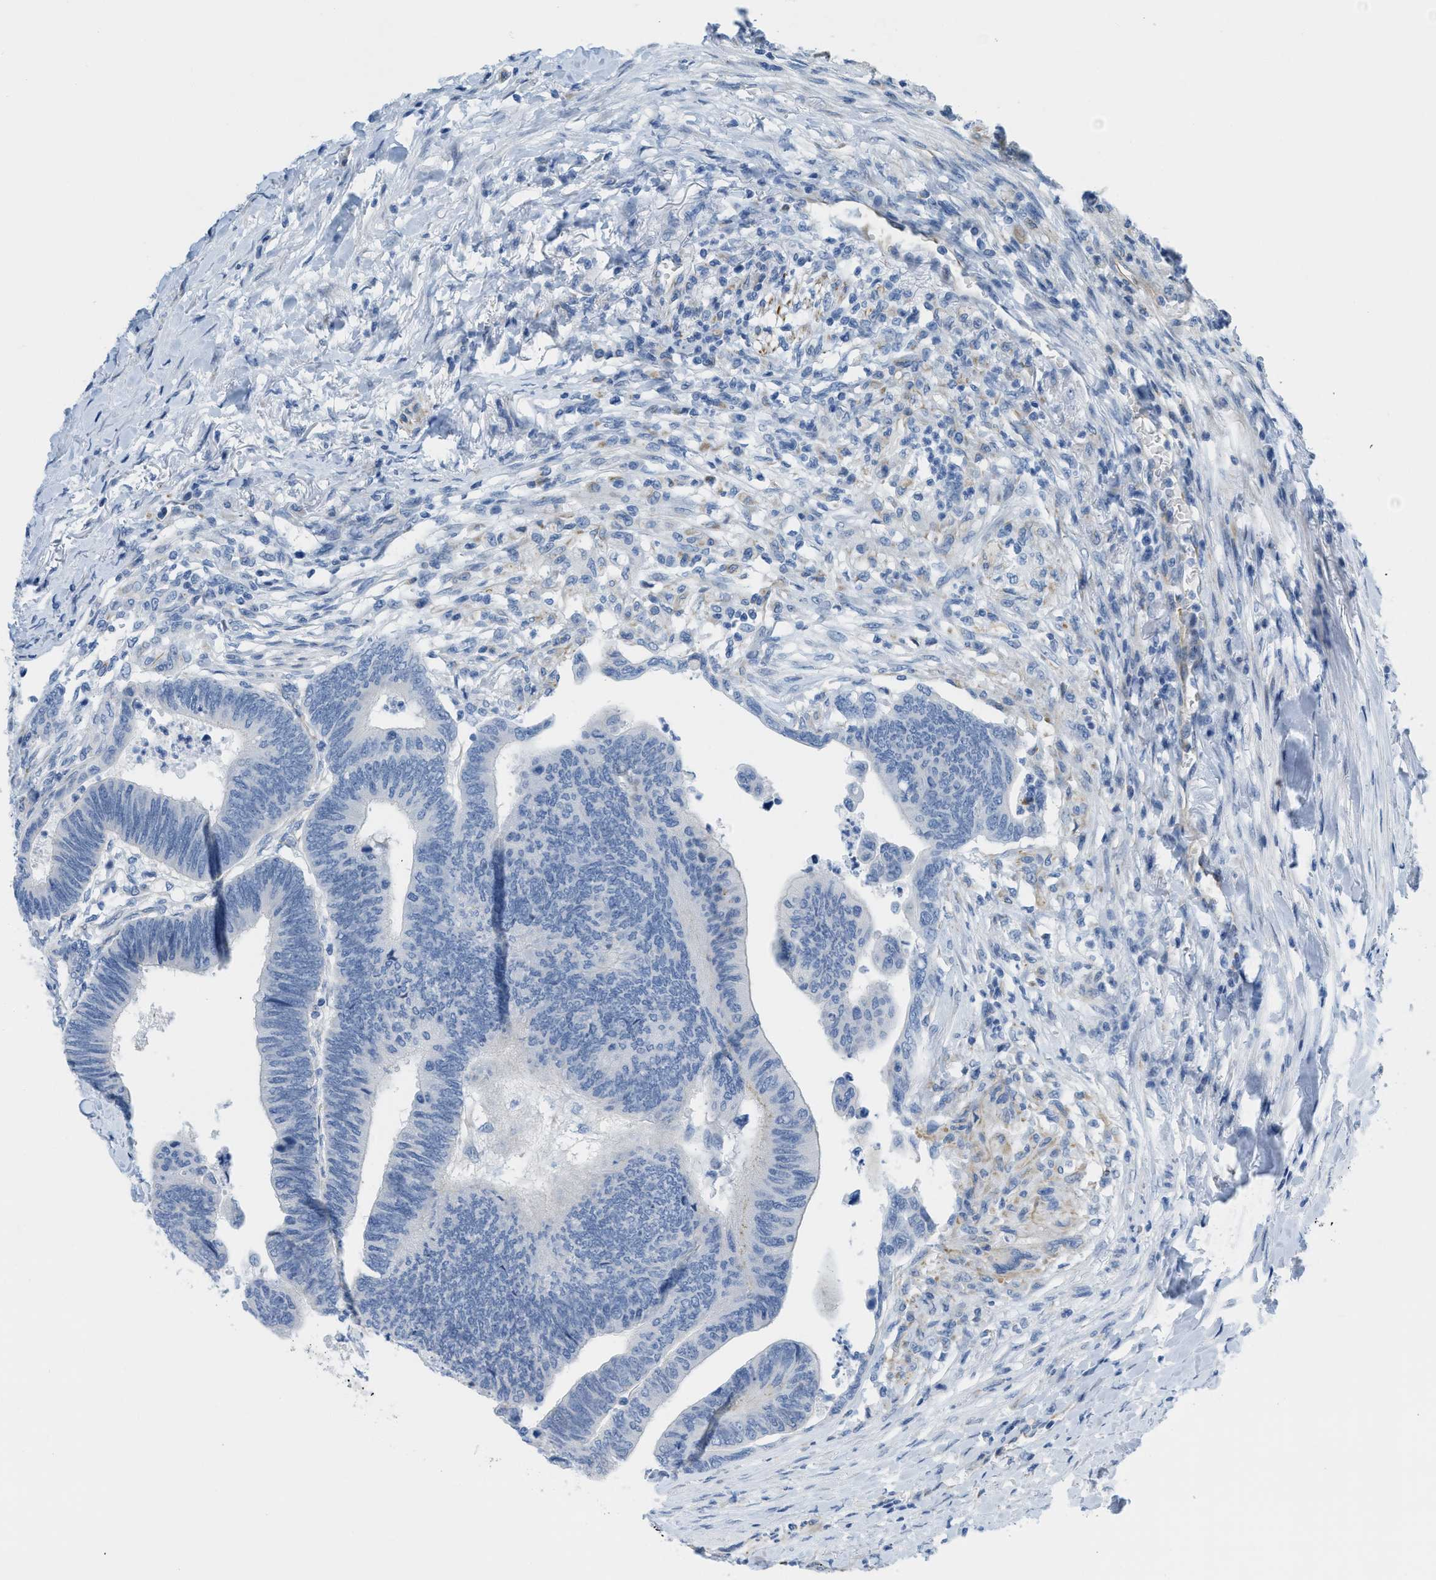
{"staining": {"intensity": "negative", "quantity": "none", "location": "none"}, "tissue": "colorectal cancer", "cell_type": "Tumor cells", "image_type": "cancer", "snomed": [{"axis": "morphology", "description": "Normal tissue, NOS"}, {"axis": "morphology", "description": "Adenocarcinoma, NOS"}, {"axis": "topography", "description": "Rectum"}, {"axis": "topography", "description": "Peripheral nerve tissue"}], "caption": "Immunohistochemistry (IHC) of colorectal cancer (adenocarcinoma) displays no positivity in tumor cells. (DAB immunohistochemistry (IHC), high magnification).", "gene": "SLC12A1", "patient": {"sex": "male", "age": 92}}